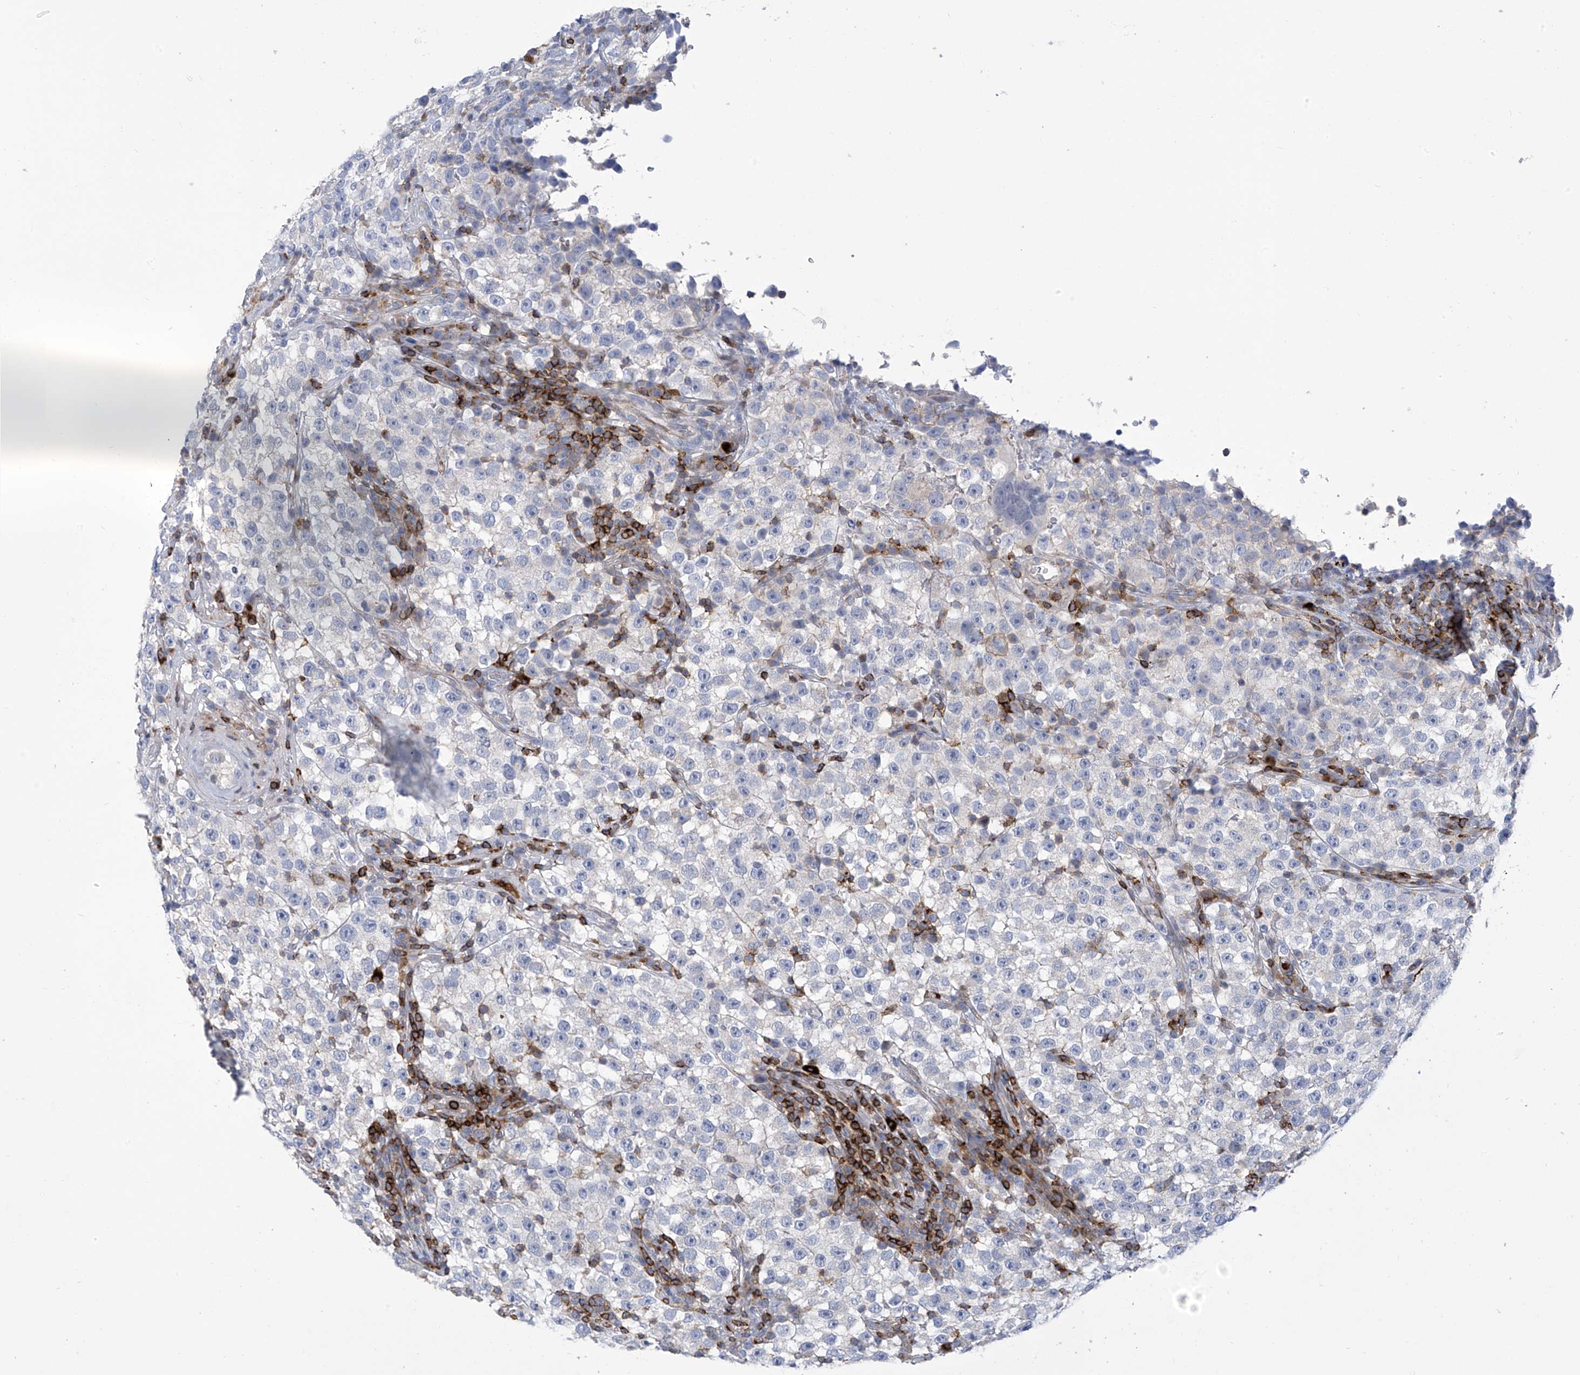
{"staining": {"intensity": "negative", "quantity": "none", "location": "none"}, "tissue": "testis cancer", "cell_type": "Tumor cells", "image_type": "cancer", "snomed": [{"axis": "morphology", "description": "Seminoma, NOS"}, {"axis": "topography", "description": "Testis"}], "caption": "Immunohistochemistry (IHC) of testis cancer (seminoma) displays no staining in tumor cells.", "gene": "IBA57", "patient": {"sex": "male", "age": 22}}